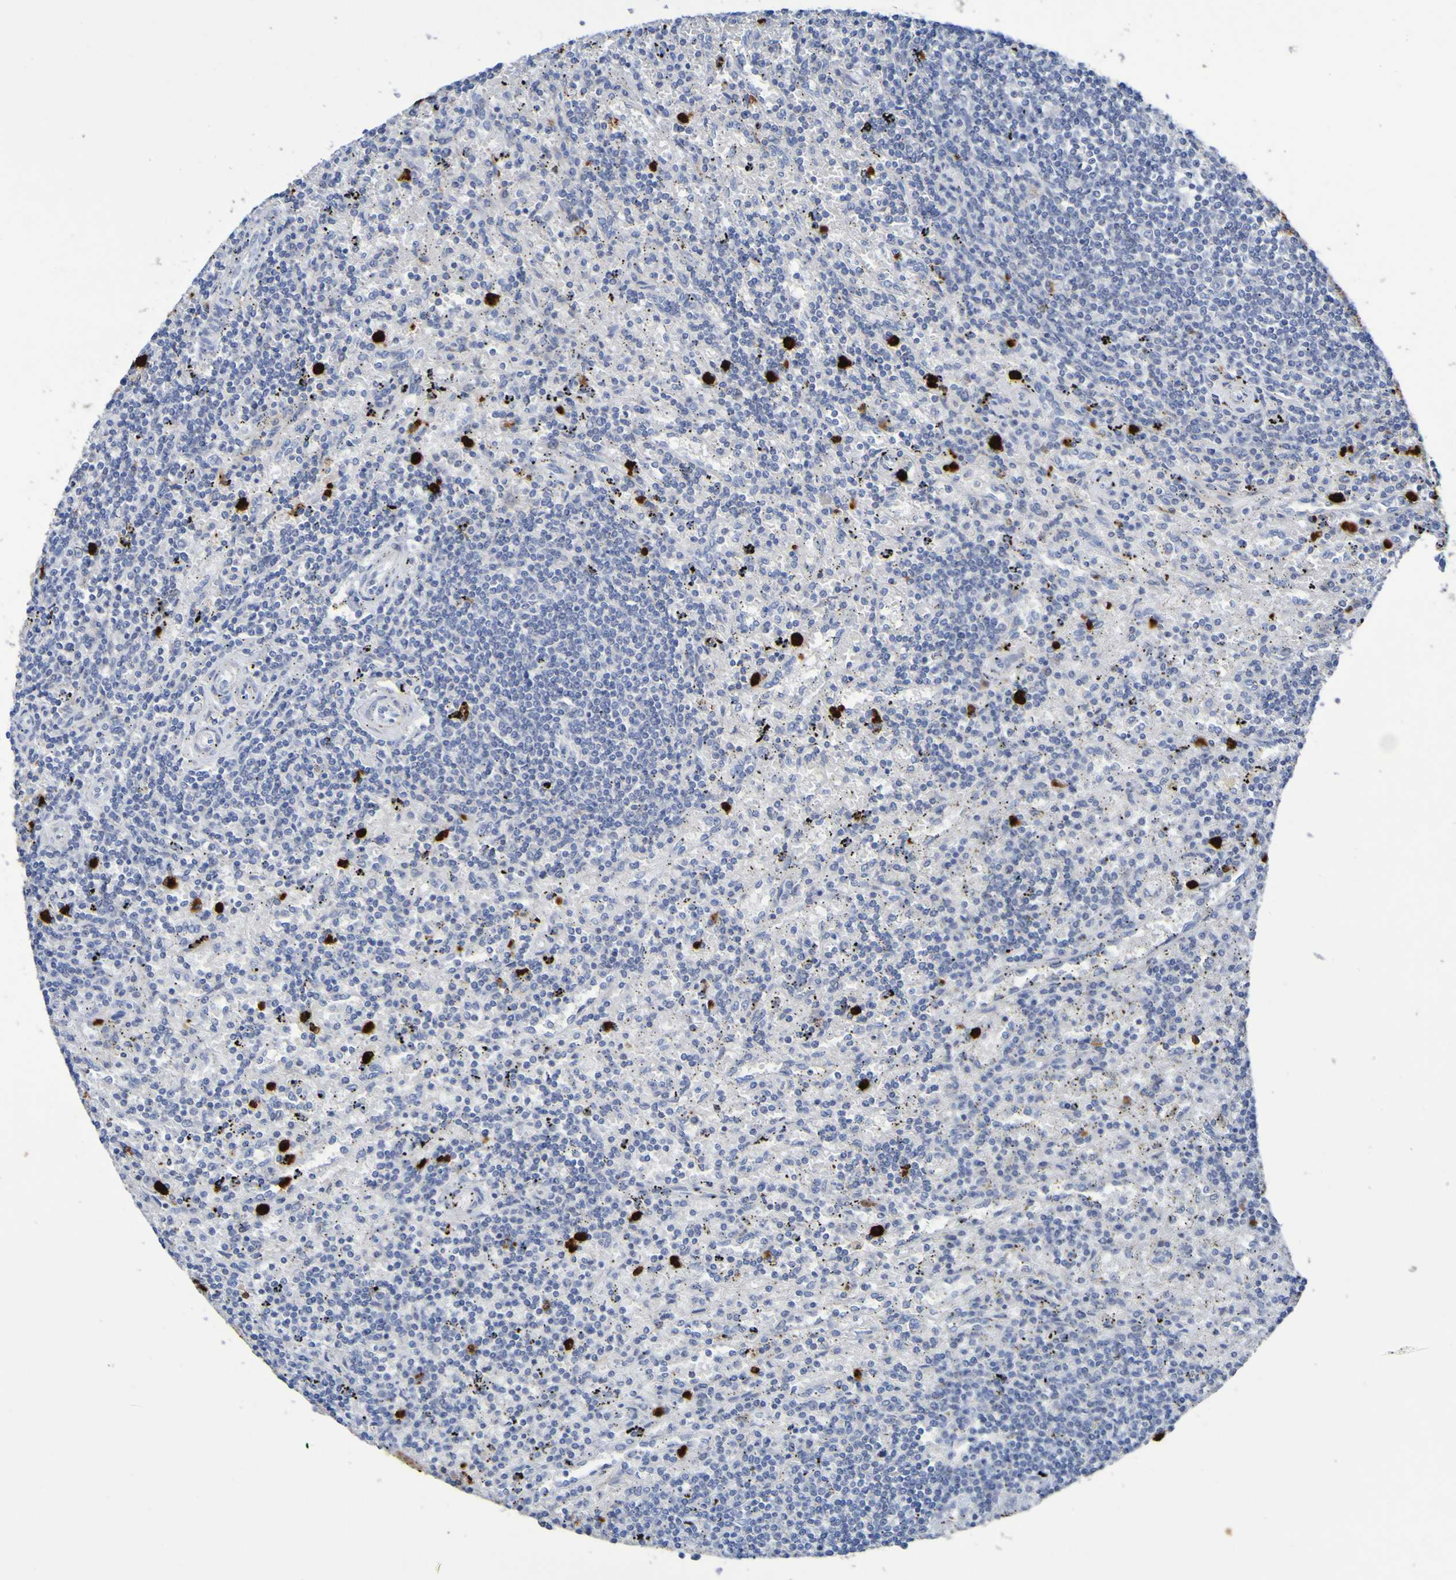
{"staining": {"intensity": "negative", "quantity": "none", "location": "none"}, "tissue": "lymphoma", "cell_type": "Tumor cells", "image_type": "cancer", "snomed": [{"axis": "morphology", "description": "Malignant lymphoma, non-Hodgkin's type, Low grade"}, {"axis": "topography", "description": "Spleen"}], "caption": "A micrograph of lymphoma stained for a protein demonstrates no brown staining in tumor cells.", "gene": "C11orf24", "patient": {"sex": "male", "age": 76}}